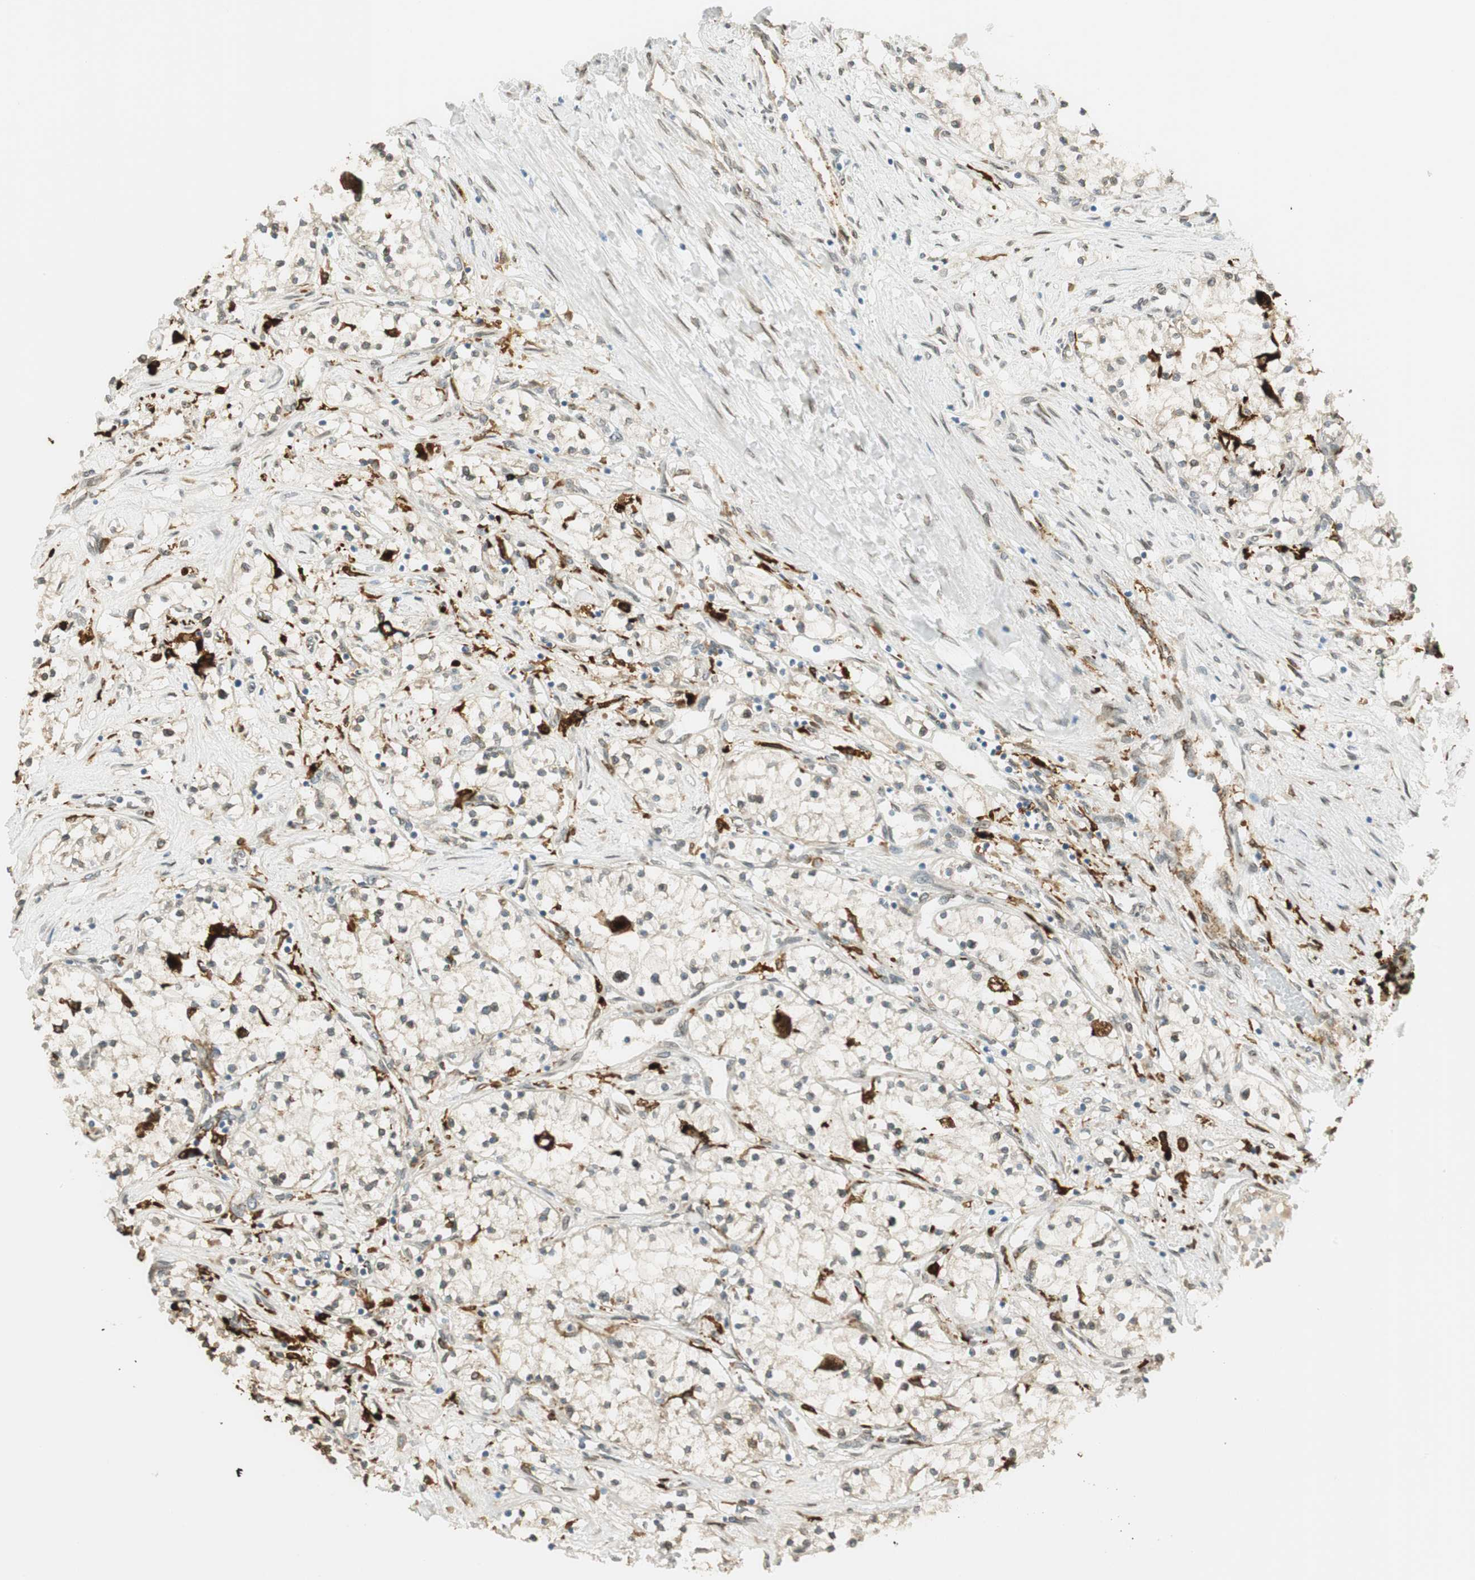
{"staining": {"intensity": "negative", "quantity": "none", "location": "none"}, "tissue": "renal cancer", "cell_type": "Tumor cells", "image_type": "cancer", "snomed": [{"axis": "morphology", "description": "Adenocarcinoma, NOS"}, {"axis": "topography", "description": "Kidney"}], "caption": "A micrograph of adenocarcinoma (renal) stained for a protein demonstrates no brown staining in tumor cells.", "gene": "TMEM260", "patient": {"sex": "male", "age": 68}}